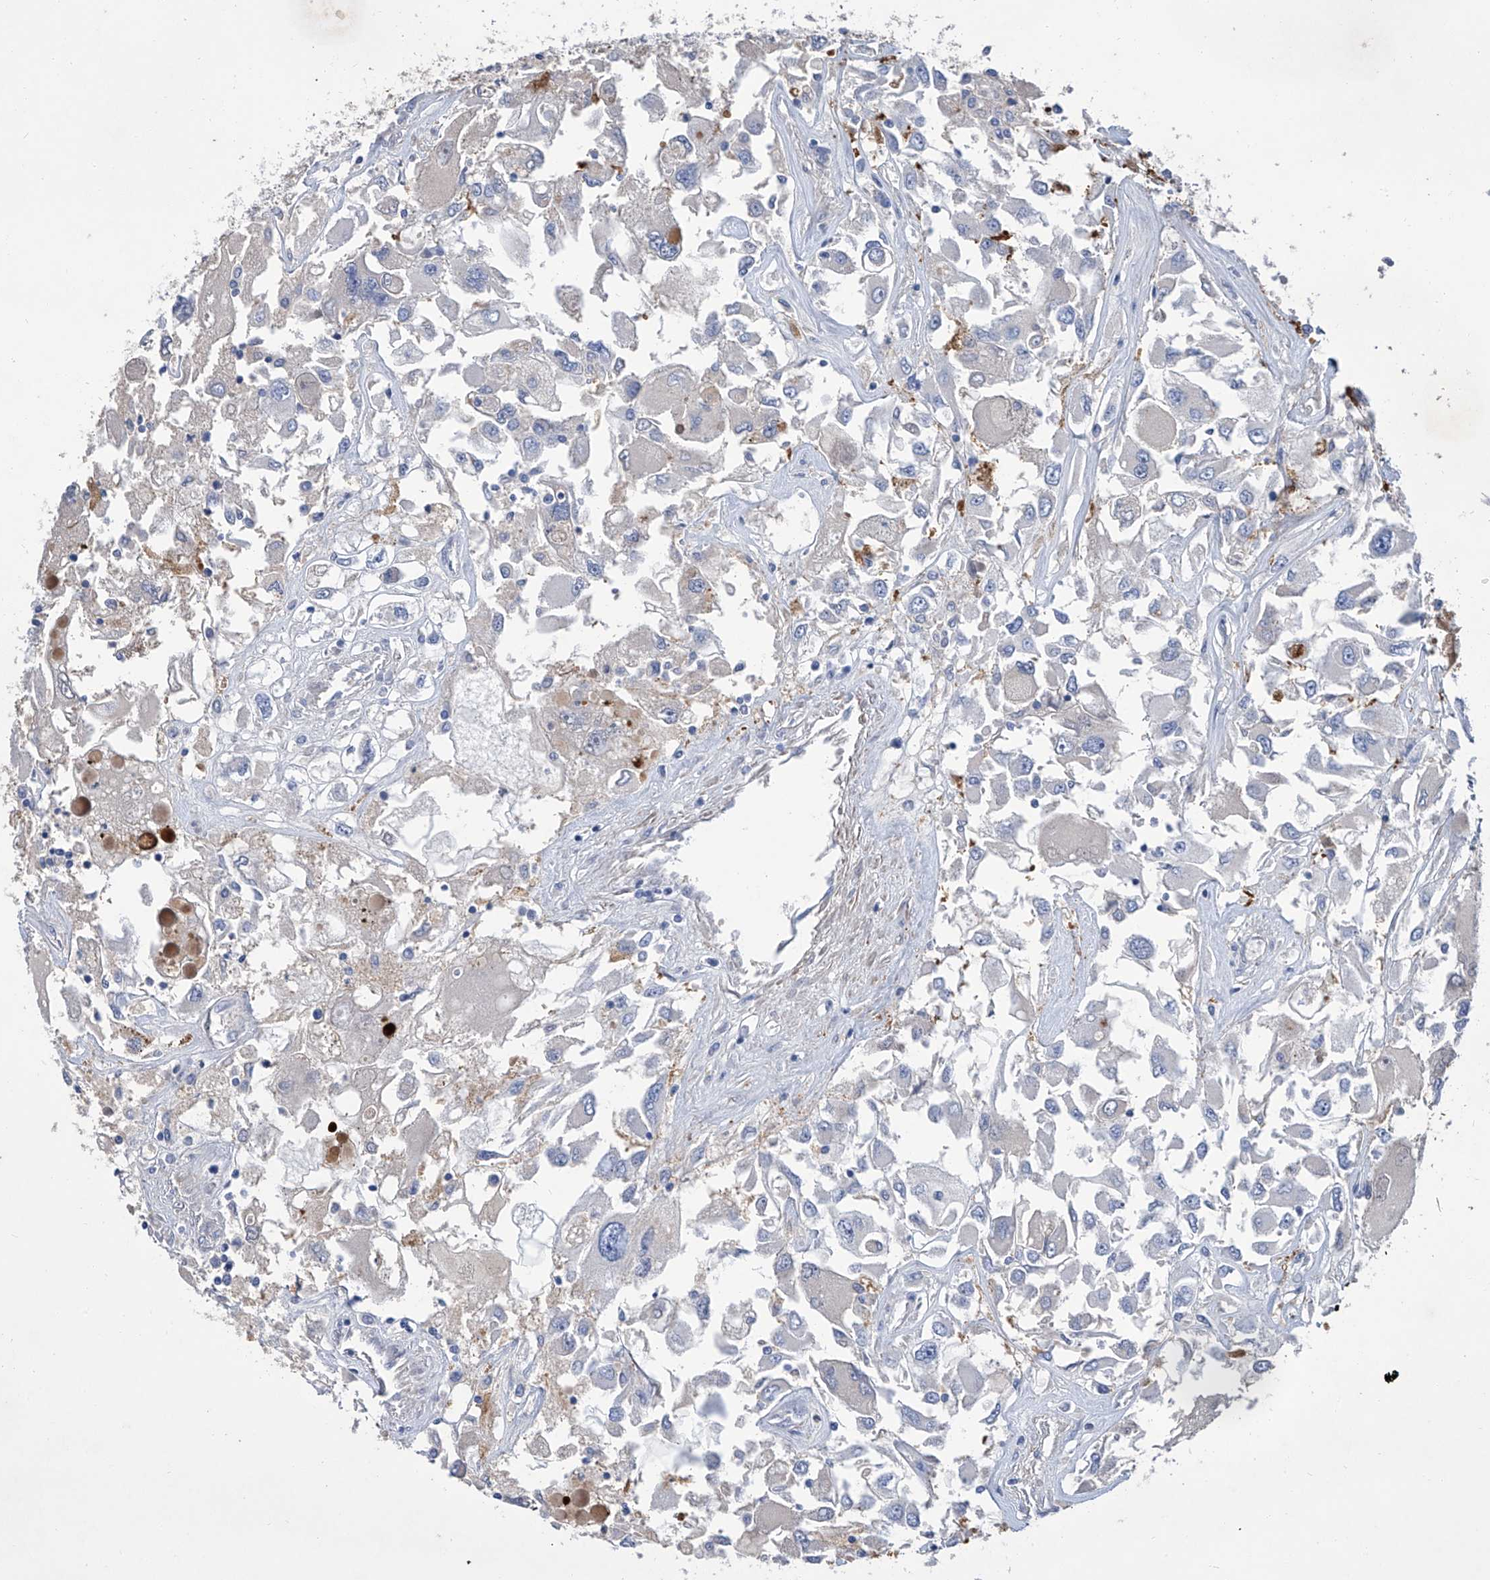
{"staining": {"intensity": "negative", "quantity": "none", "location": "none"}, "tissue": "renal cancer", "cell_type": "Tumor cells", "image_type": "cancer", "snomed": [{"axis": "morphology", "description": "Adenocarcinoma, NOS"}, {"axis": "topography", "description": "Kidney"}], "caption": "Immunohistochemistry histopathology image of neoplastic tissue: renal cancer stained with DAB displays no significant protein staining in tumor cells.", "gene": "GPT", "patient": {"sex": "female", "age": 52}}